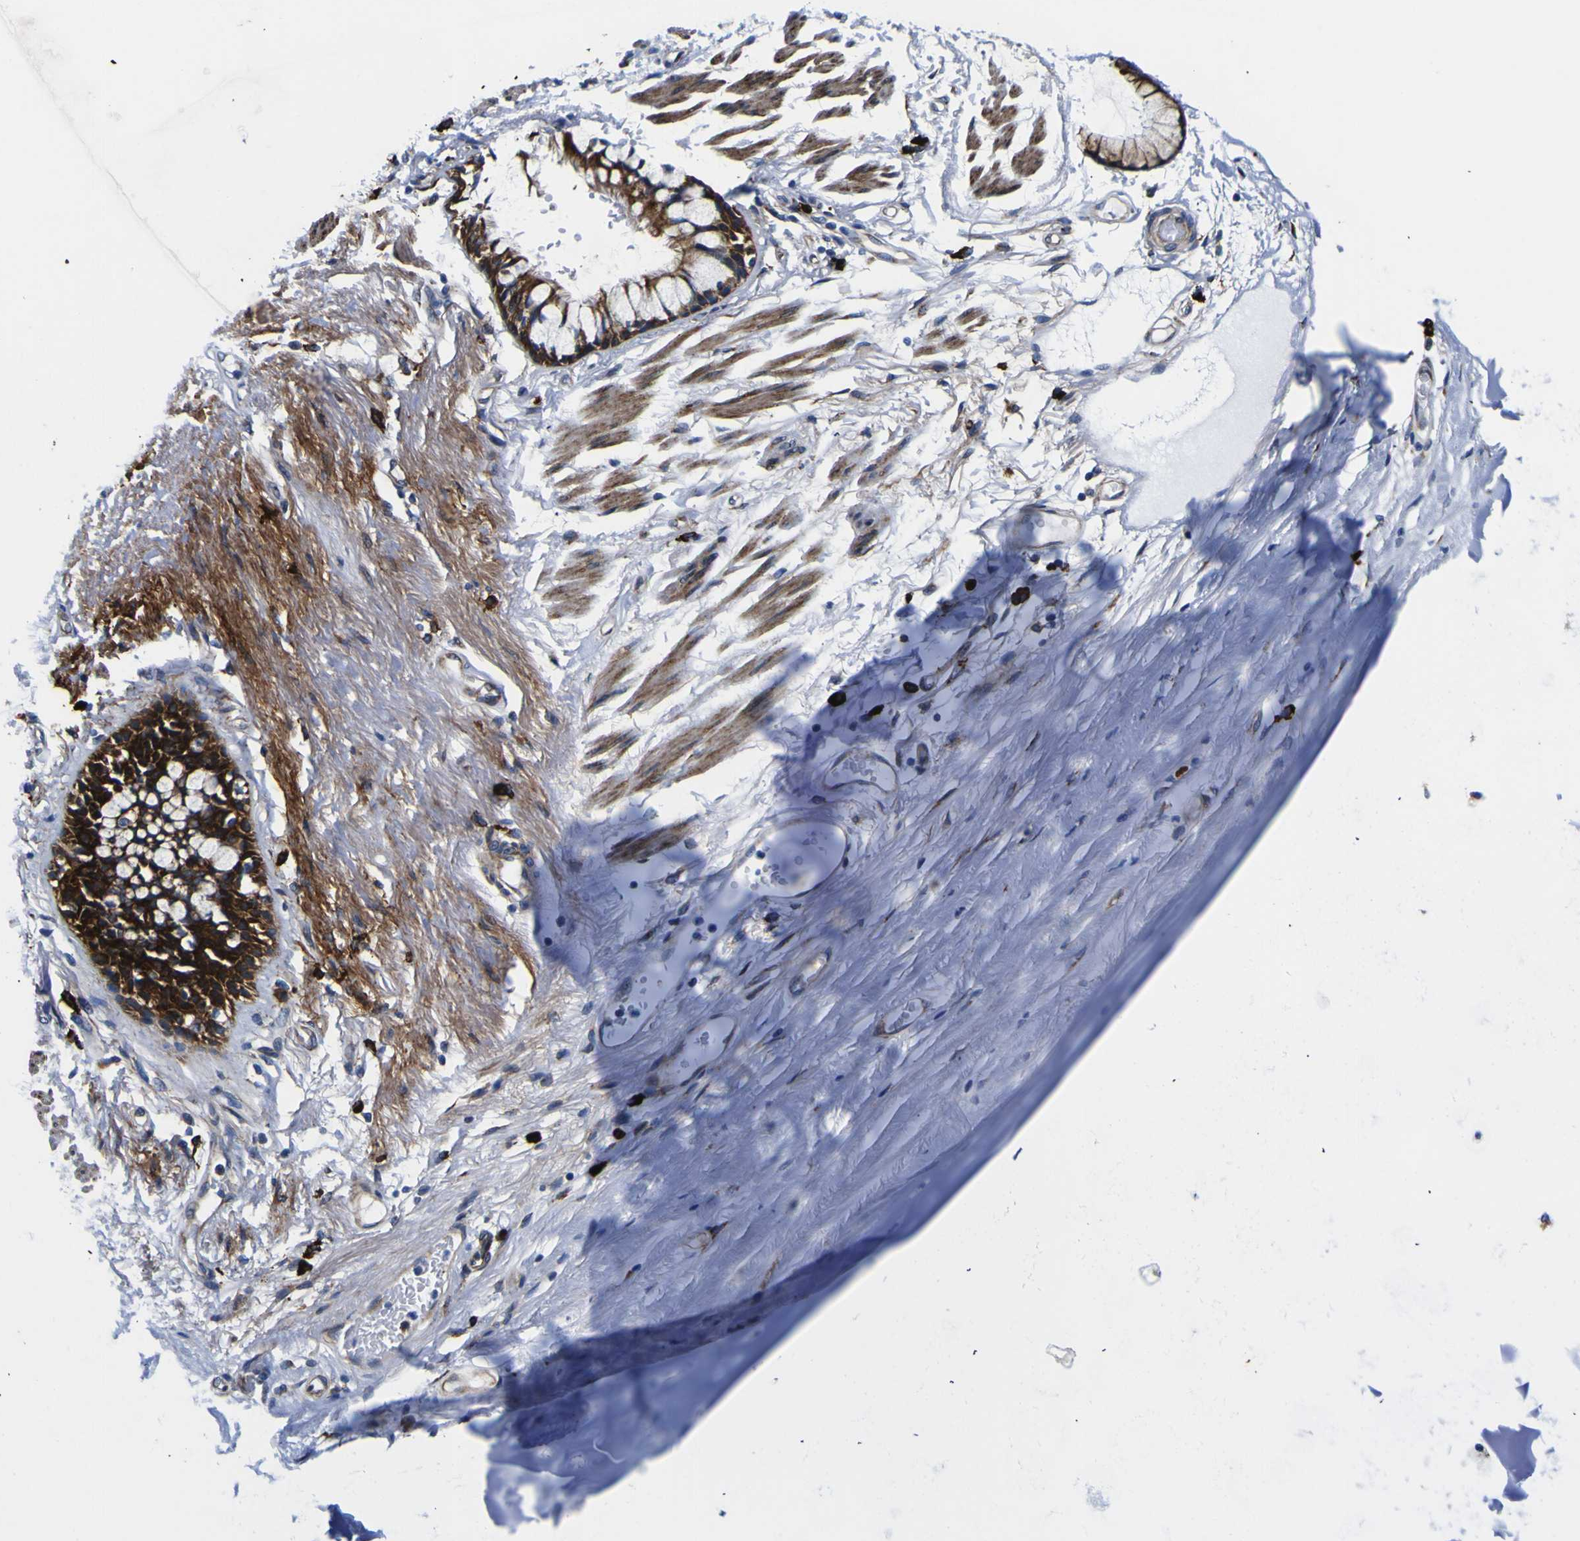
{"staining": {"intensity": "strong", "quantity": ">75%", "location": "cytoplasmic/membranous"}, "tissue": "adipose tissue", "cell_type": "Adipocytes", "image_type": "normal", "snomed": [{"axis": "morphology", "description": "Normal tissue, NOS"}, {"axis": "topography", "description": "Cartilage tissue"}, {"axis": "topography", "description": "Bronchus"}], "caption": "This photomicrograph displays benign adipose tissue stained with IHC to label a protein in brown. The cytoplasmic/membranous of adipocytes show strong positivity for the protein. Nuclei are counter-stained blue.", "gene": "SCD", "patient": {"sex": "female", "age": 73}}